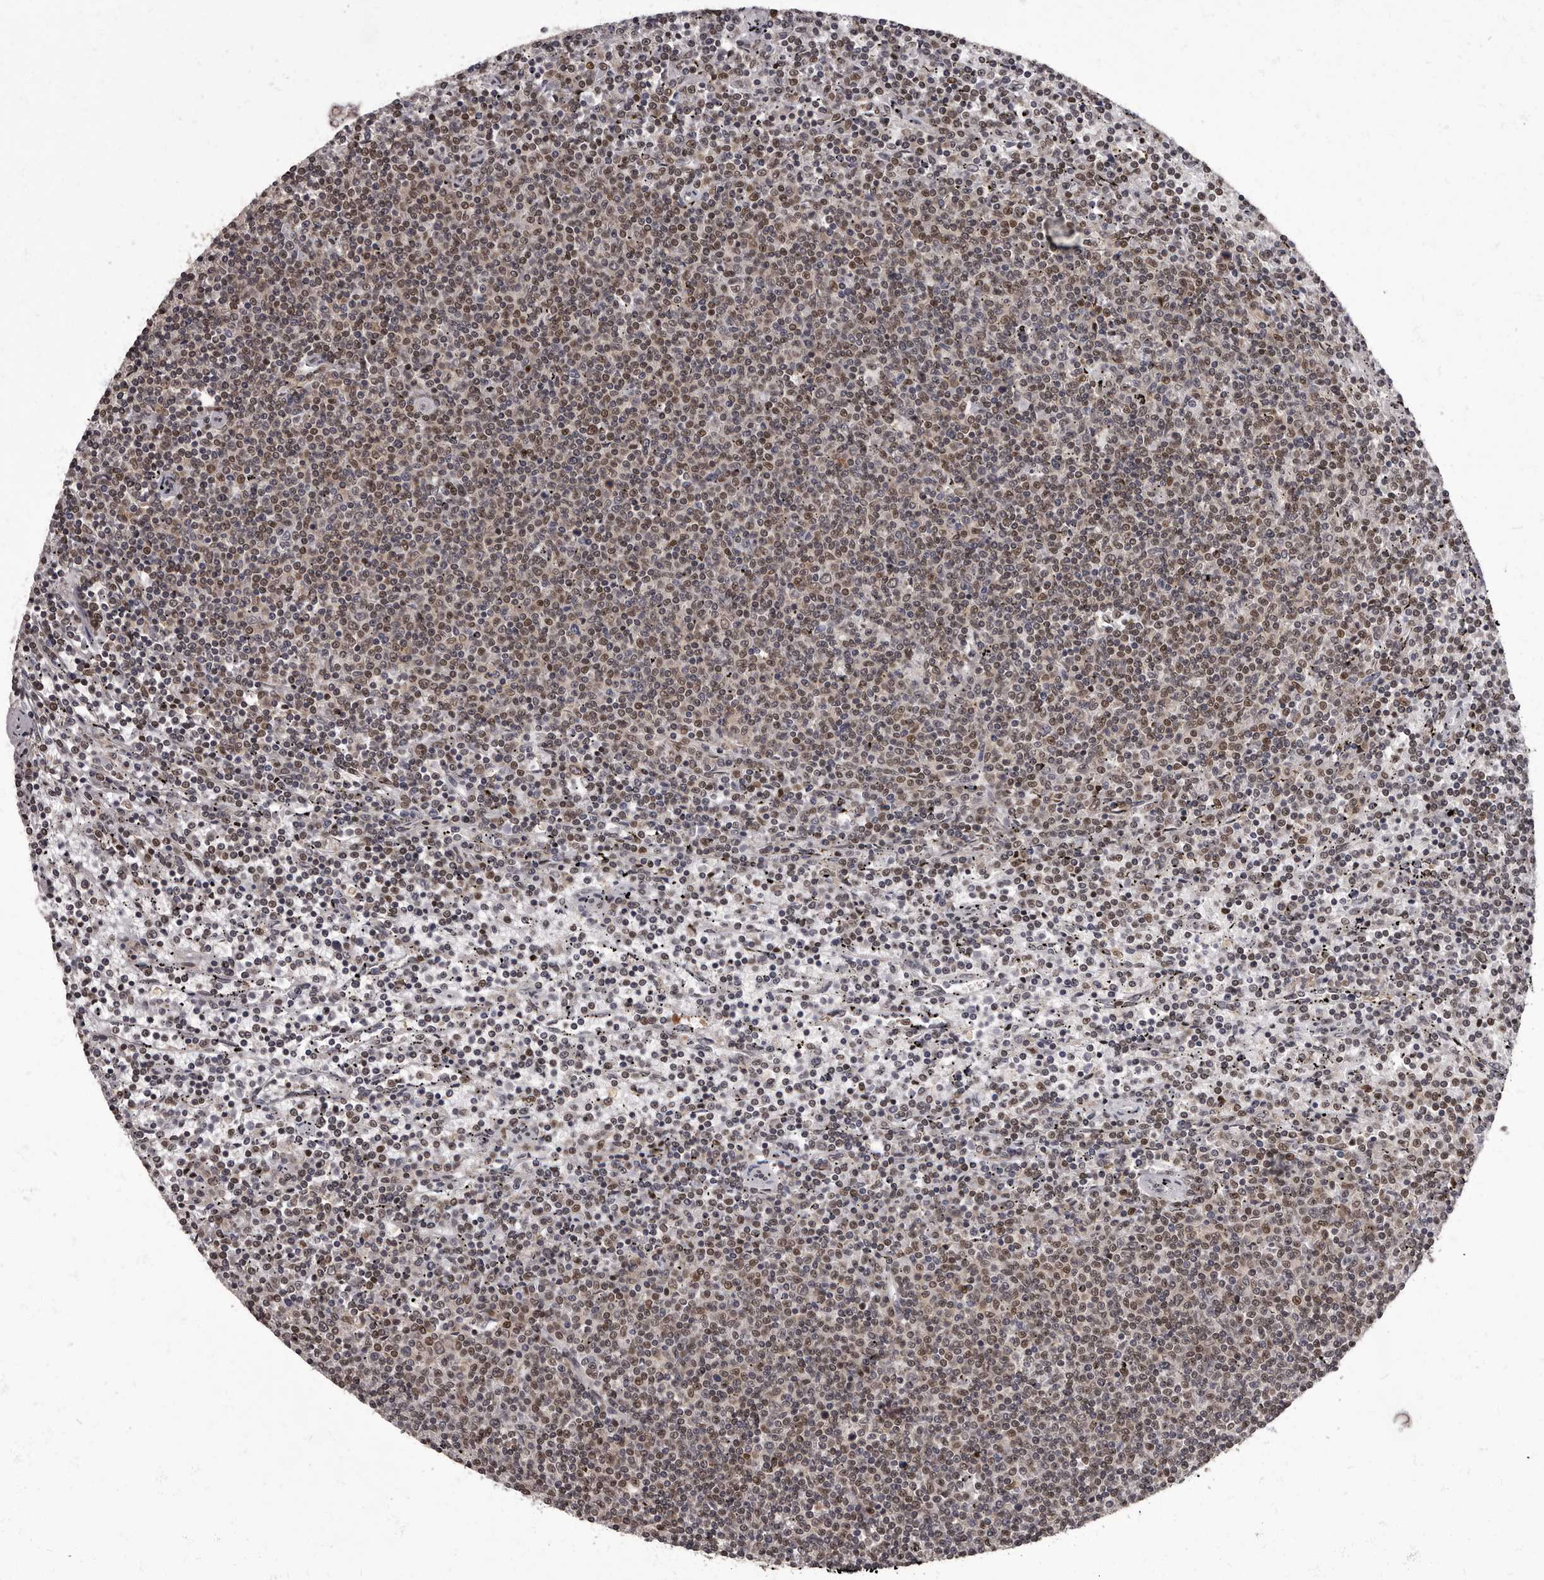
{"staining": {"intensity": "moderate", "quantity": ">75%", "location": "nuclear"}, "tissue": "lymphoma", "cell_type": "Tumor cells", "image_type": "cancer", "snomed": [{"axis": "morphology", "description": "Malignant lymphoma, non-Hodgkin's type, Low grade"}, {"axis": "topography", "description": "Spleen"}], "caption": "A histopathology image of human low-grade malignant lymphoma, non-Hodgkin's type stained for a protein displays moderate nuclear brown staining in tumor cells.", "gene": "C1orf50", "patient": {"sex": "female", "age": 50}}